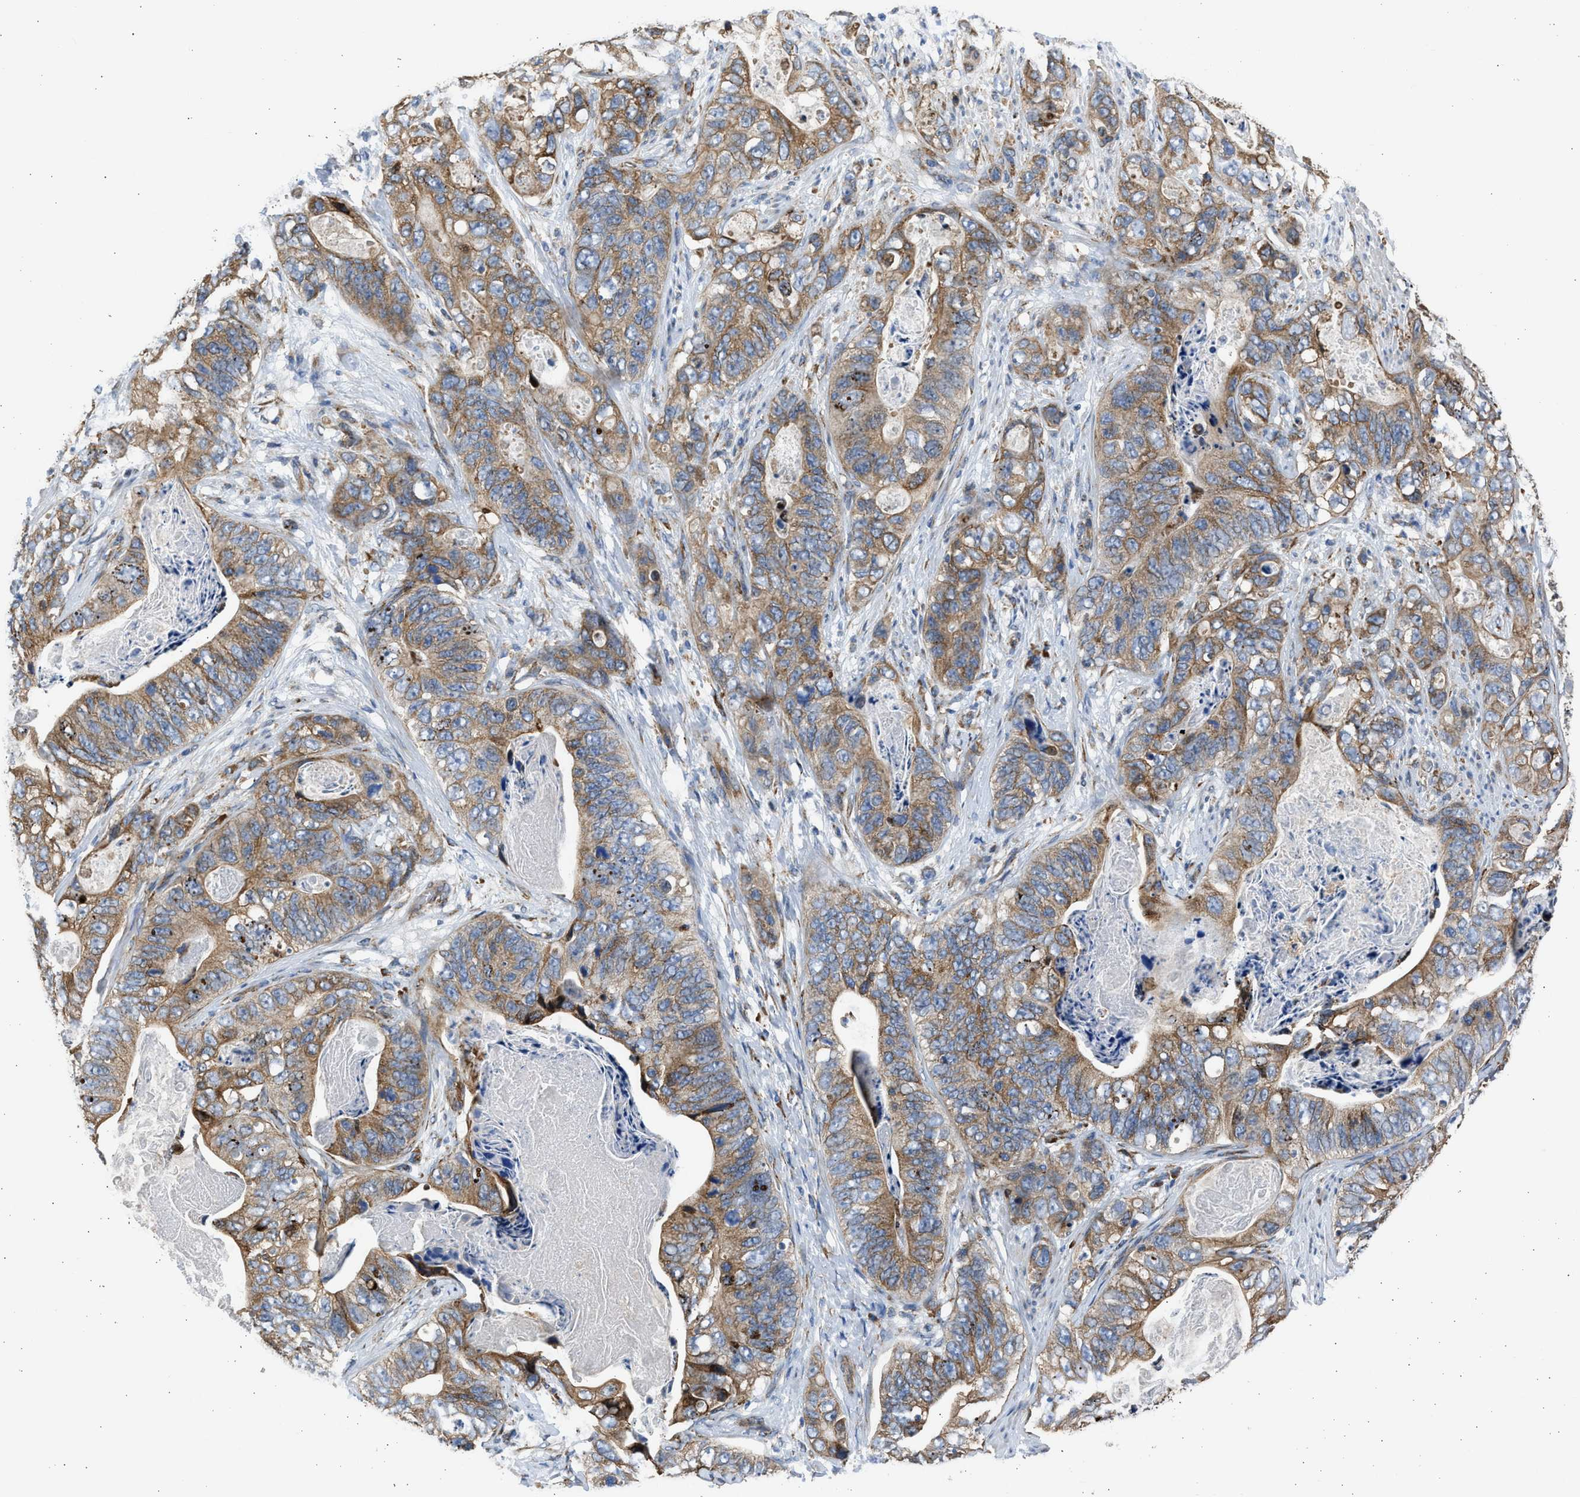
{"staining": {"intensity": "moderate", "quantity": ">75%", "location": "cytoplasmic/membranous"}, "tissue": "stomach cancer", "cell_type": "Tumor cells", "image_type": "cancer", "snomed": [{"axis": "morphology", "description": "Adenocarcinoma, NOS"}, {"axis": "topography", "description": "Stomach"}], "caption": "Human stomach cancer (adenocarcinoma) stained for a protein (brown) demonstrates moderate cytoplasmic/membranous positive positivity in about >75% of tumor cells.", "gene": "PLD2", "patient": {"sex": "female", "age": 89}}